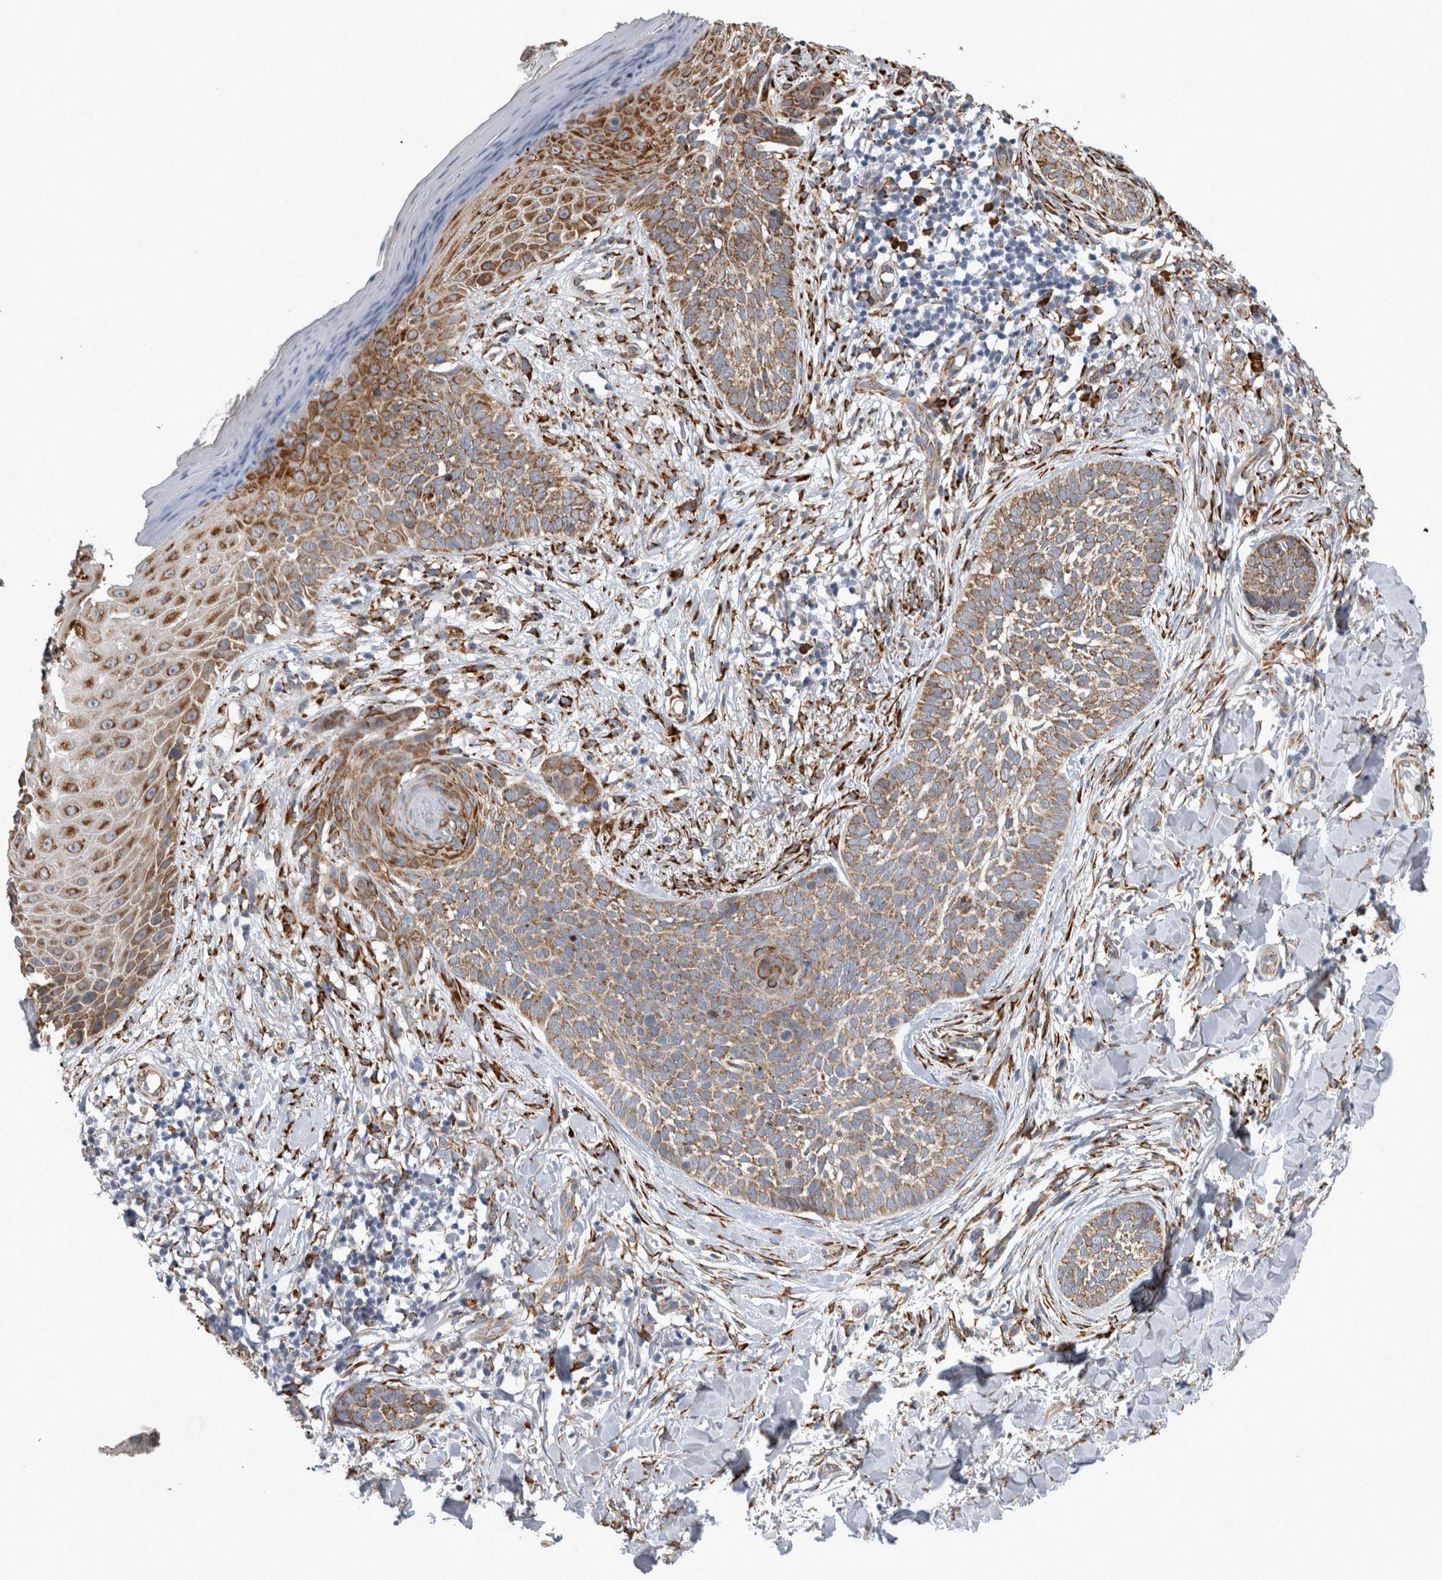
{"staining": {"intensity": "moderate", "quantity": ">75%", "location": "cytoplasmic/membranous"}, "tissue": "skin cancer", "cell_type": "Tumor cells", "image_type": "cancer", "snomed": [{"axis": "morphology", "description": "Normal tissue, NOS"}, {"axis": "morphology", "description": "Basal cell carcinoma"}, {"axis": "topography", "description": "Skin"}], "caption": "Protein expression analysis of skin basal cell carcinoma reveals moderate cytoplasmic/membranous staining in approximately >75% of tumor cells. (DAB = brown stain, brightfield microscopy at high magnification).", "gene": "FHIP2B", "patient": {"sex": "male", "age": 67}}